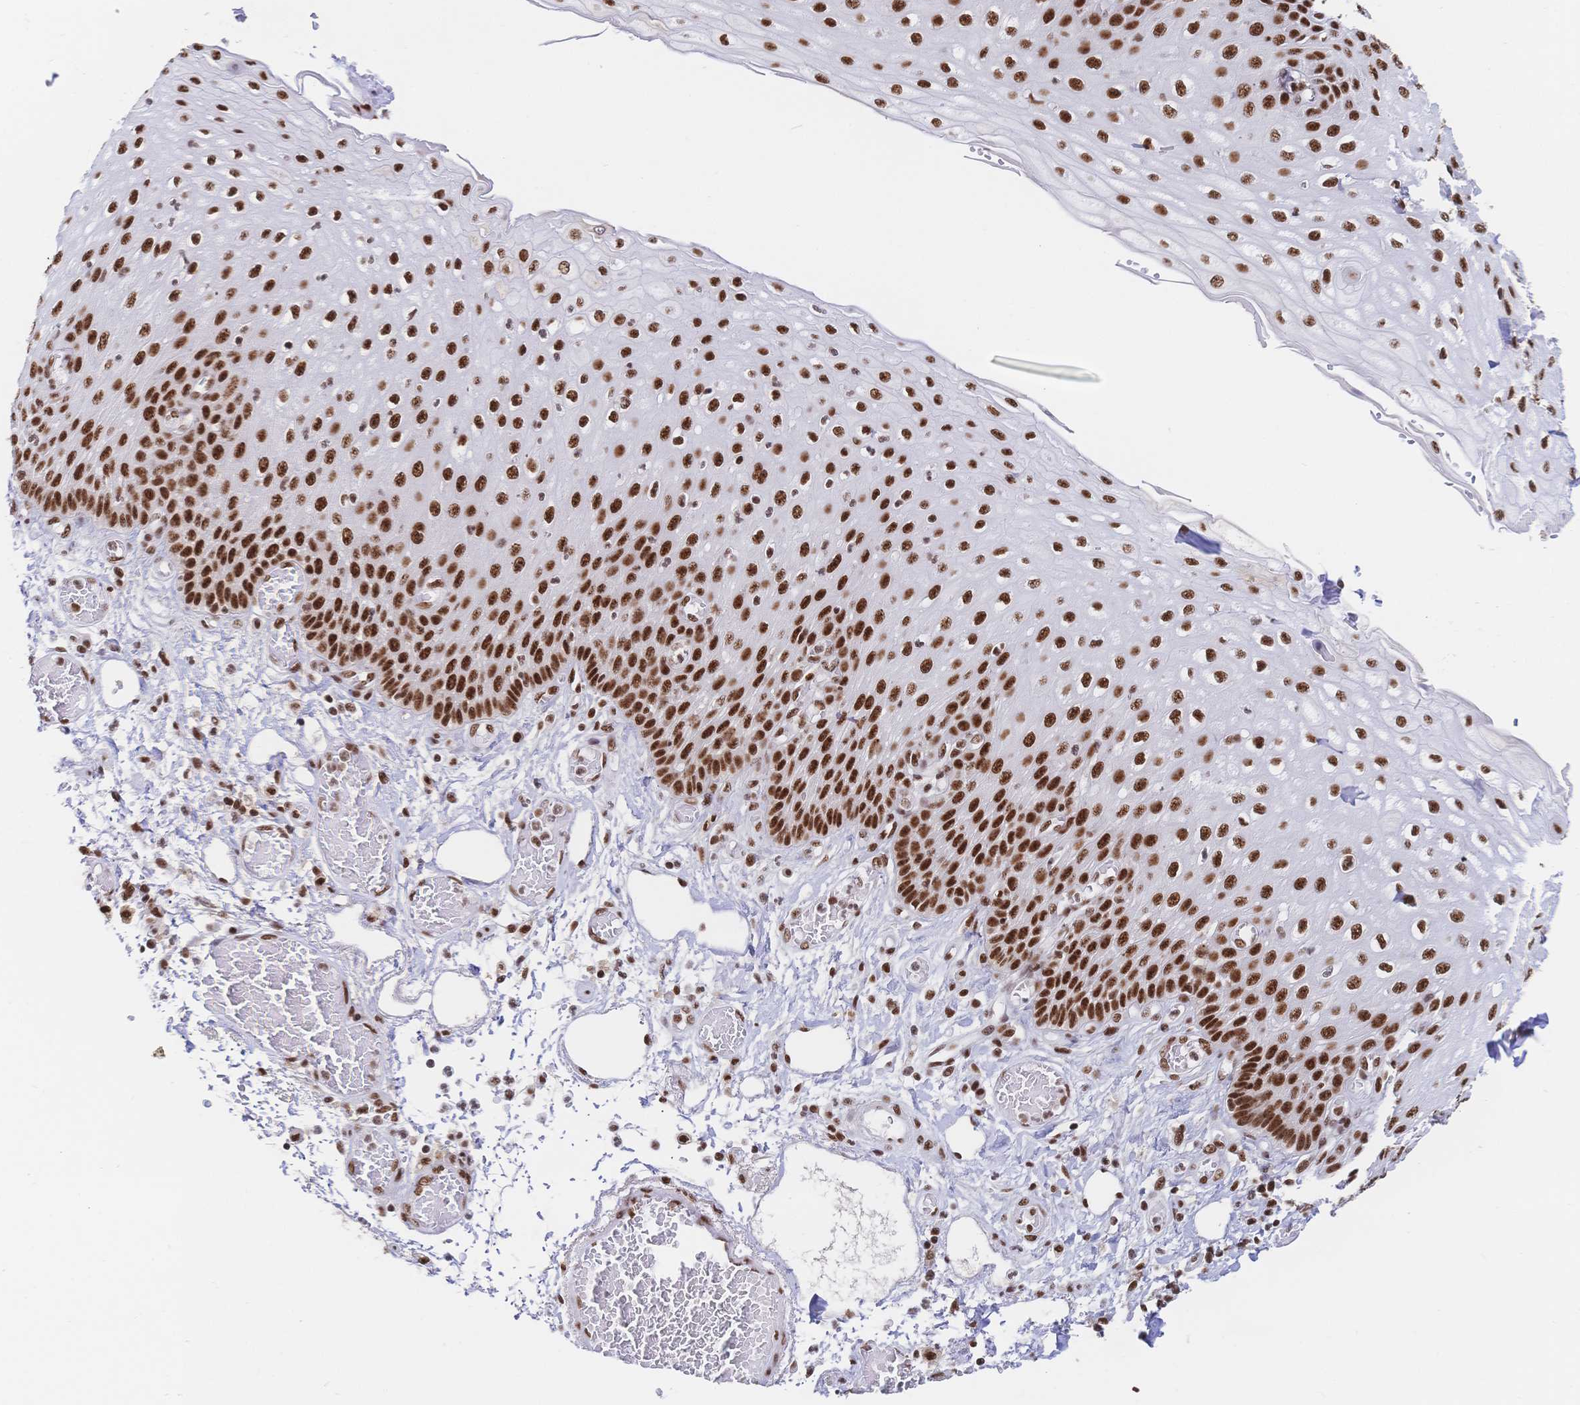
{"staining": {"intensity": "strong", "quantity": ">75%", "location": "nuclear"}, "tissue": "esophagus", "cell_type": "Squamous epithelial cells", "image_type": "normal", "snomed": [{"axis": "morphology", "description": "Normal tissue, NOS"}, {"axis": "morphology", "description": "Adenocarcinoma, NOS"}, {"axis": "topography", "description": "Esophagus"}], "caption": "IHC of normal esophagus shows high levels of strong nuclear staining in approximately >75% of squamous epithelial cells.", "gene": "SRSF1", "patient": {"sex": "male", "age": 81}}